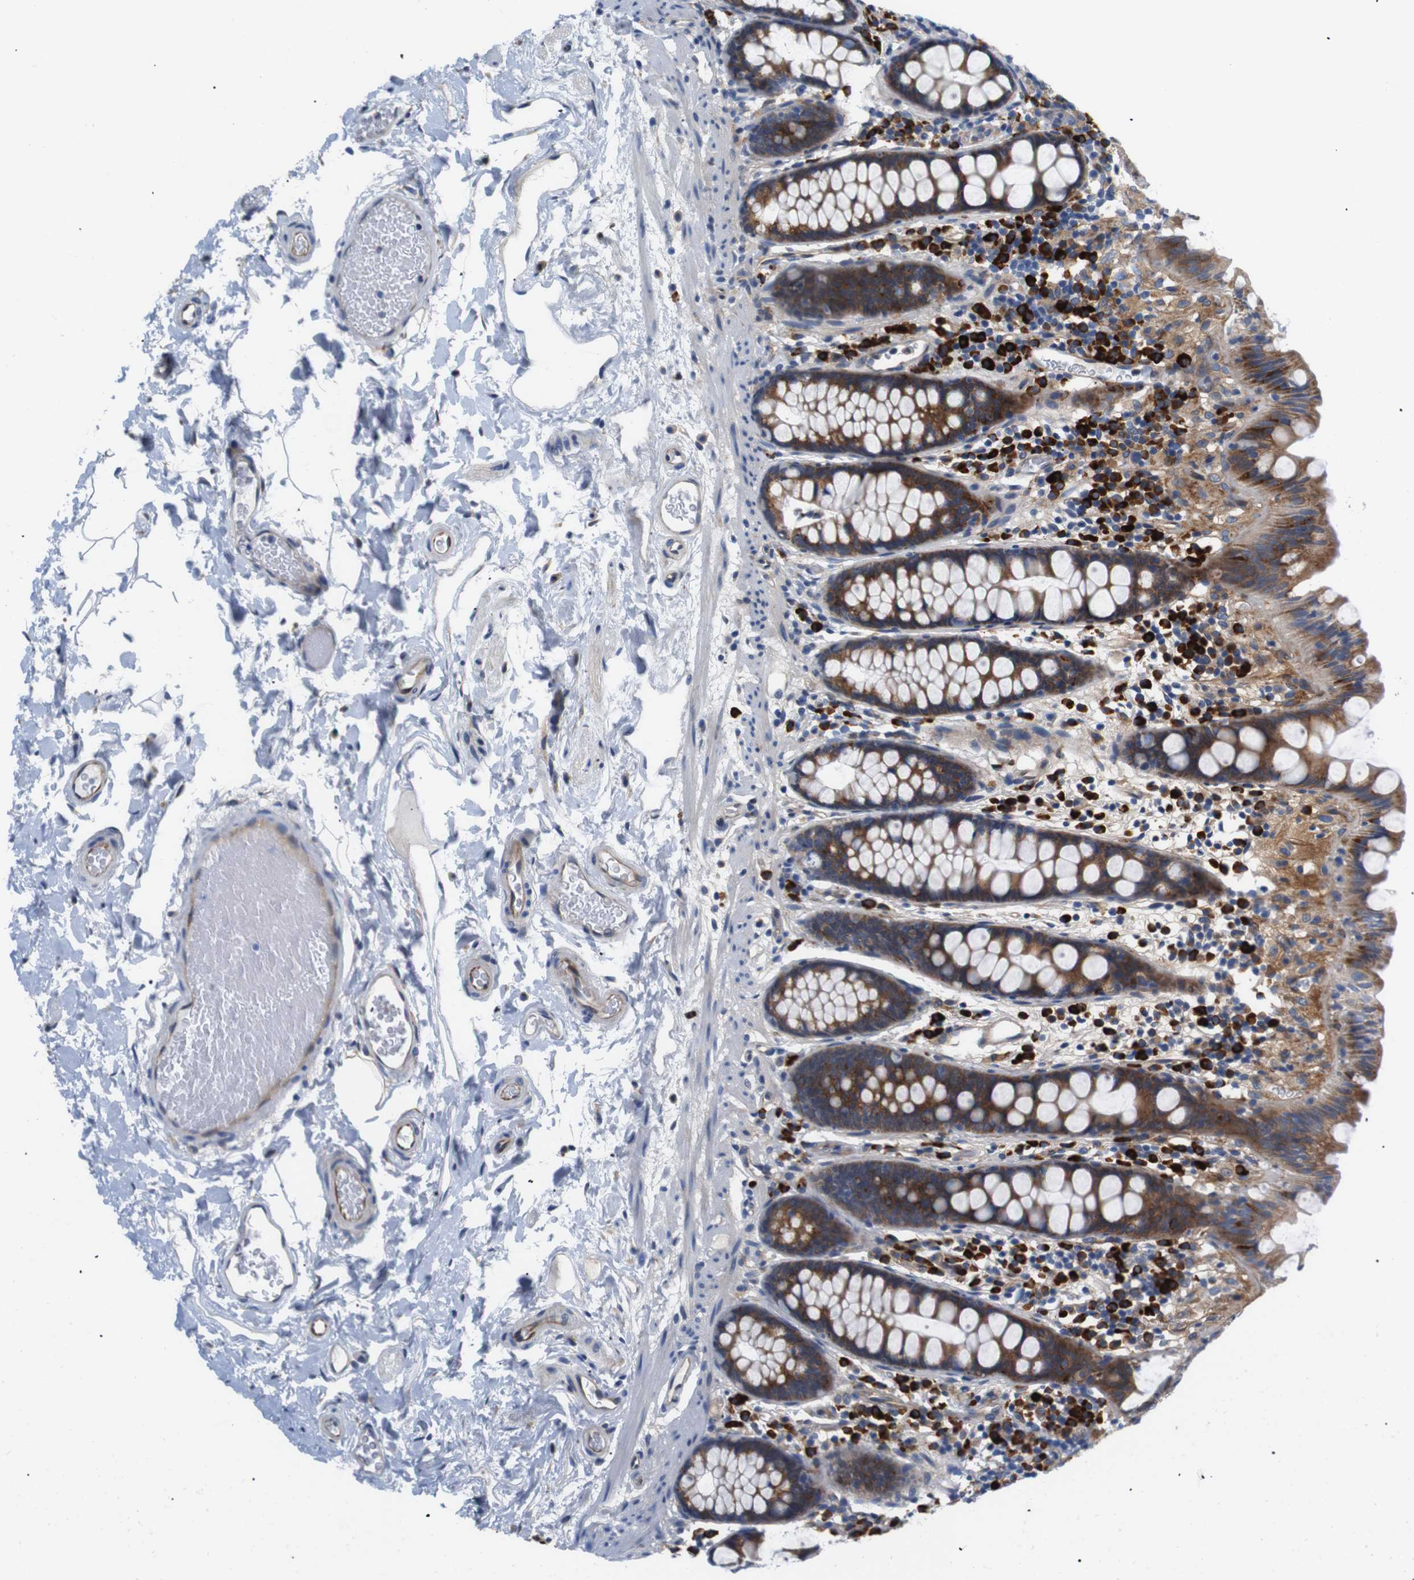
{"staining": {"intensity": "moderate", "quantity": ">75%", "location": "cytoplasmic/membranous"}, "tissue": "colon", "cell_type": "Endothelial cells", "image_type": "normal", "snomed": [{"axis": "morphology", "description": "Normal tissue, NOS"}, {"axis": "topography", "description": "Colon"}], "caption": "Approximately >75% of endothelial cells in benign human colon reveal moderate cytoplasmic/membranous protein staining as visualized by brown immunohistochemical staining.", "gene": "UBE2G2", "patient": {"sex": "female", "age": 80}}